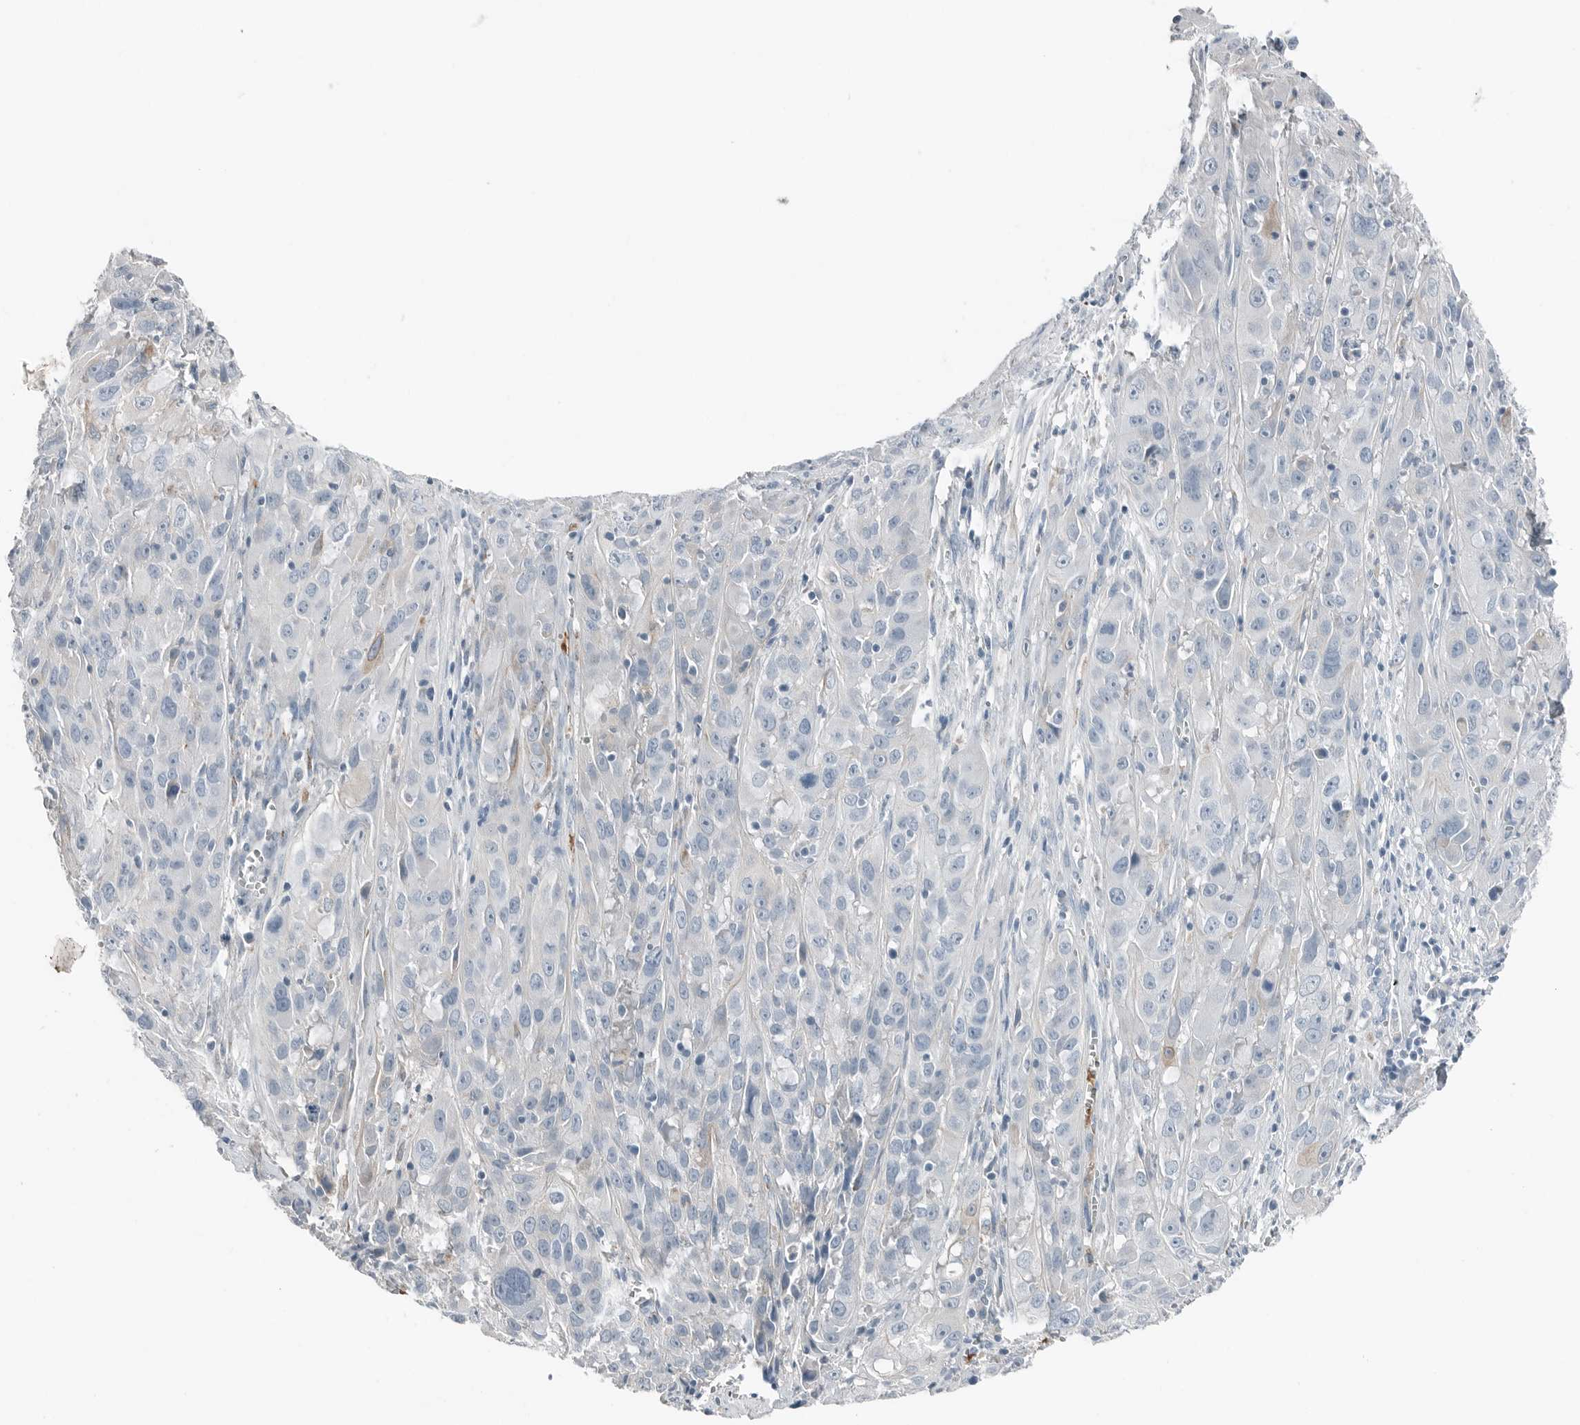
{"staining": {"intensity": "negative", "quantity": "none", "location": "none"}, "tissue": "cervical cancer", "cell_type": "Tumor cells", "image_type": "cancer", "snomed": [{"axis": "morphology", "description": "Squamous cell carcinoma, NOS"}, {"axis": "topography", "description": "Cervix"}], "caption": "Immunohistochemistry of human cervical squamous cell carcinoma exhibits no positivity in tumor cells. (DAB (3,3'-diaminobenzidine) immunohistochemistry with hematoxylin counter stain).", "gene": "SERPINB7", "patient": {"sex": "female", "age": 32}}